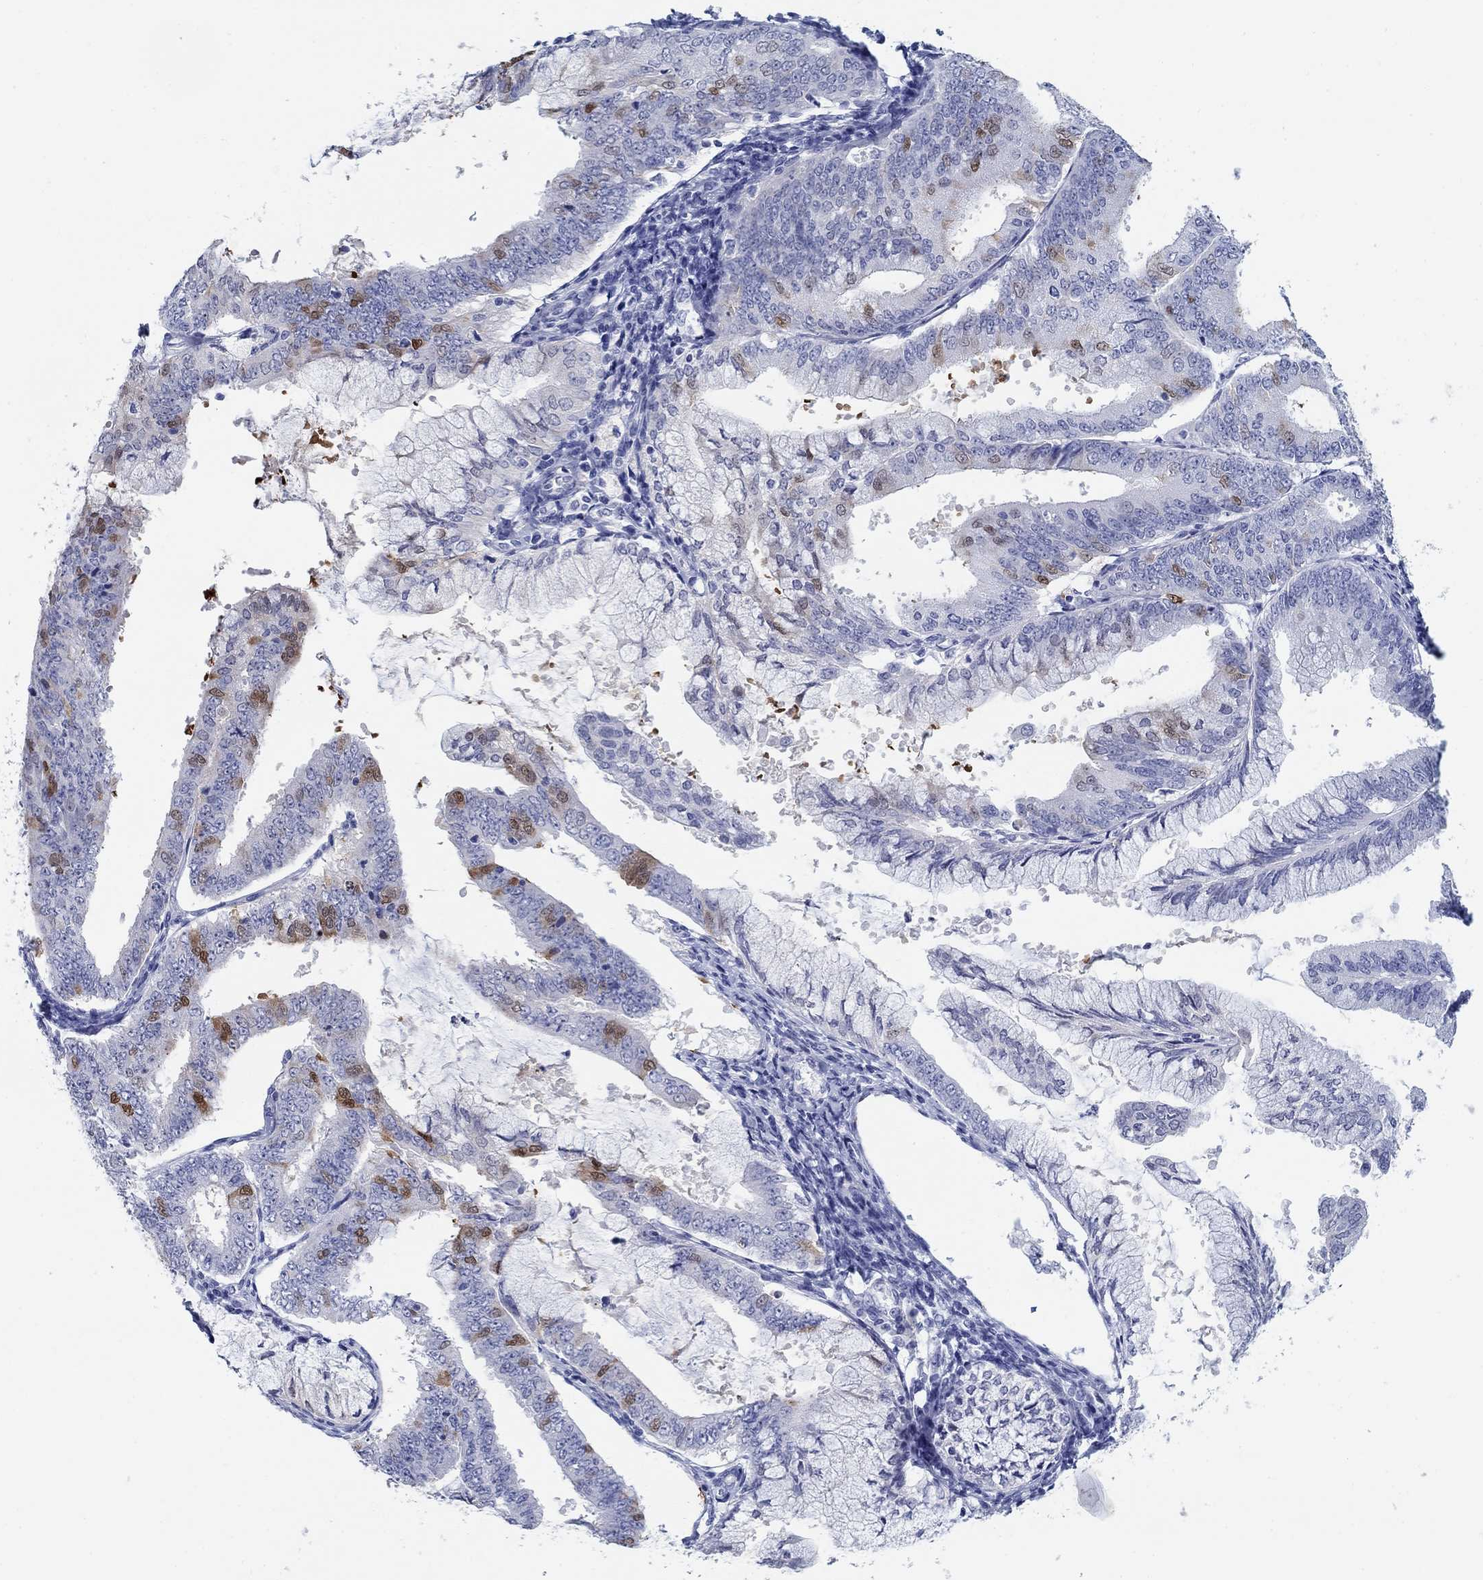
{"staining": {"intensity": "moderate", "quantity": "<25%", "location": "cytoplasmic/membranous,nuclear"}, "tissue": "endometrial cancer", "cell_type": "Tumor cells", "image_type": "cancer", "snomed": [{"axis": "morphology", "description": "Adenocarcinoma, NOS"}, {"axis": "topography", "description": "Endometrium"}], "caption": "A photomicrograph of human adenocarcinoma (endometrial) stained for a protein exhibits moderate cytoplasmic/membranous and nuclear brown staining in tumor cells.", "gene": "AKR1C2", "patient": {"sex": "female", "age": 63}}